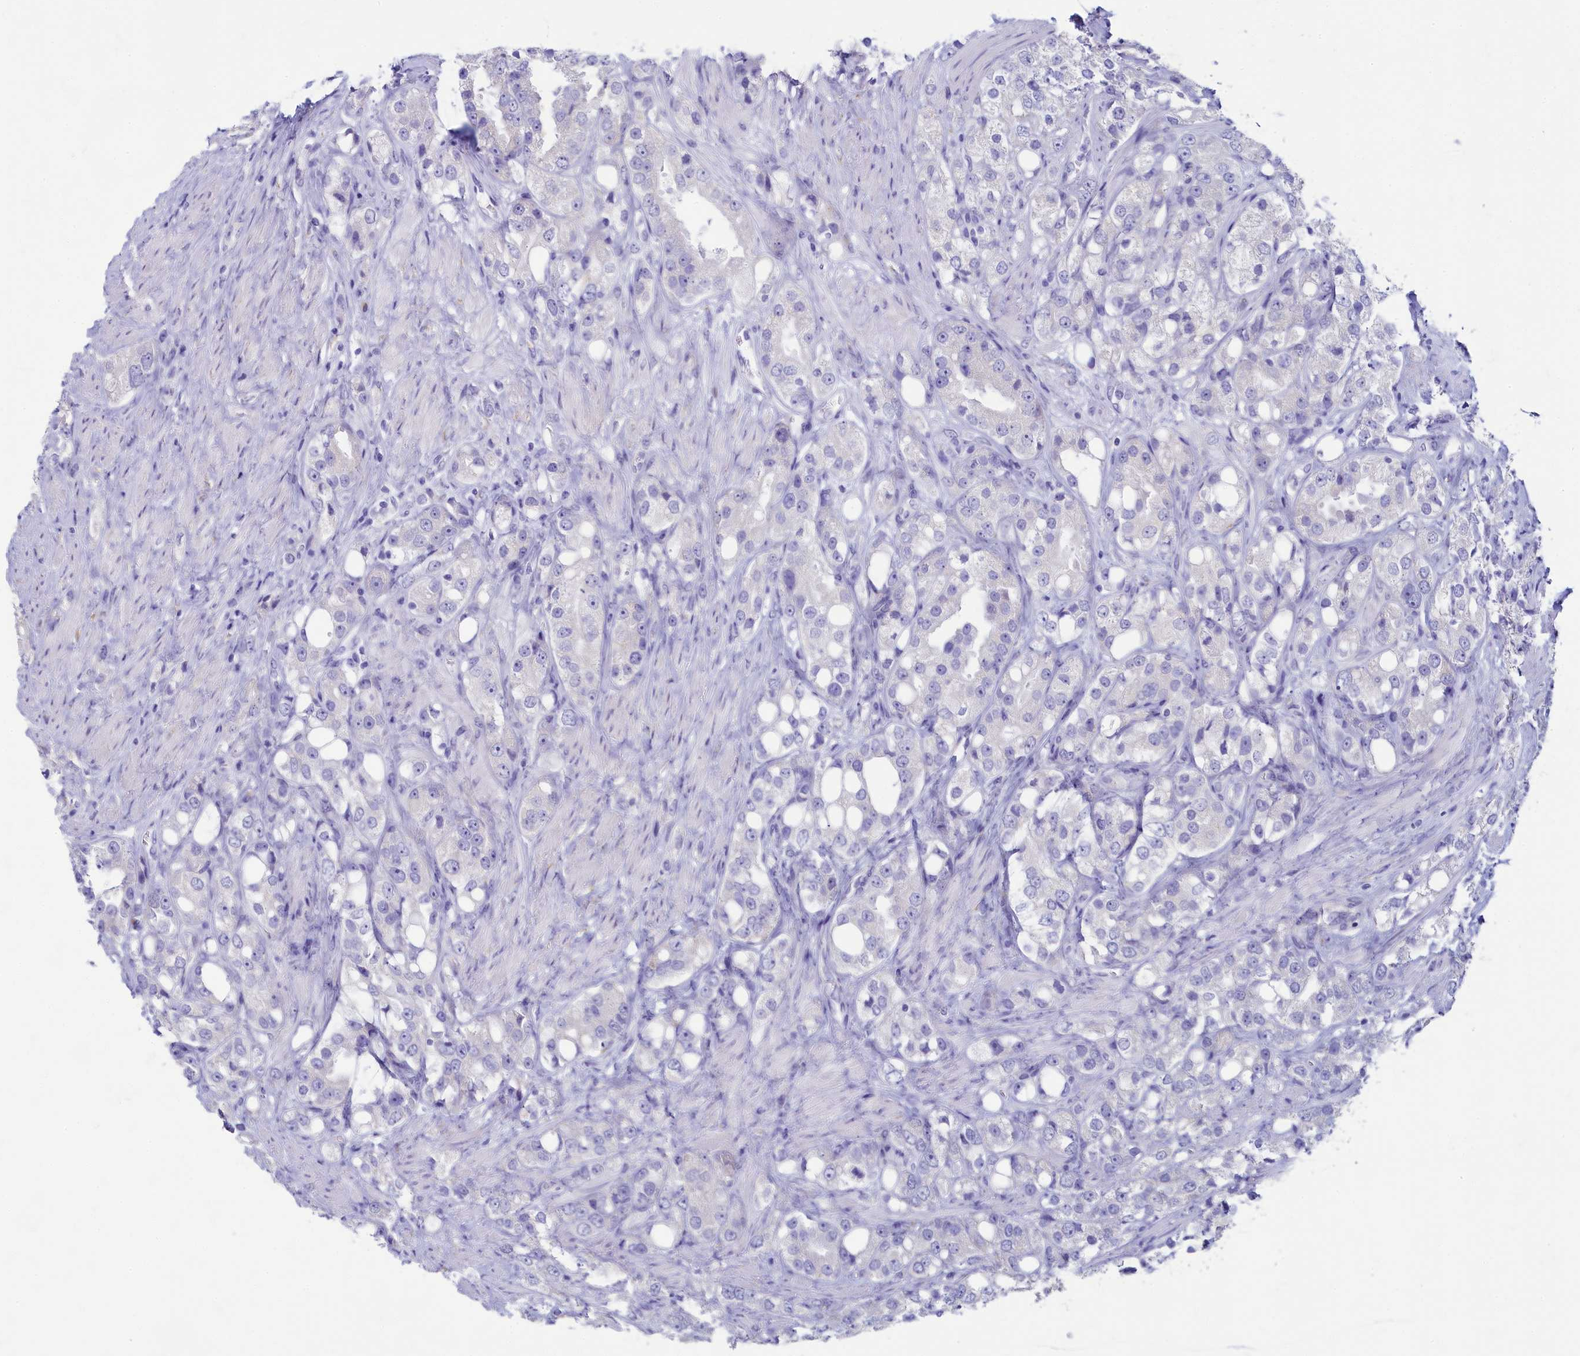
{"staining": {"intensity": "negative", "quantity": "none", "location": "none"}, "tissue": "prostate cancer", "cell_type": "Tumor cells", "image_type": "cancer", "snomed": [{"axis": "morphology", "description": "Adenocarcinoma, NOS"}, {"axis": "topography", "description": "Prostate"}], "caption": "IHC histopathology image of neoplastic tissue: human prostate adenocarcinoma stained with DAB (3,3'-diaminobenzidine) demonstrates no significant protein positivity in tumor cells.", "gene": "SKA3", "patient": {"sex": "male", "age": 79}}